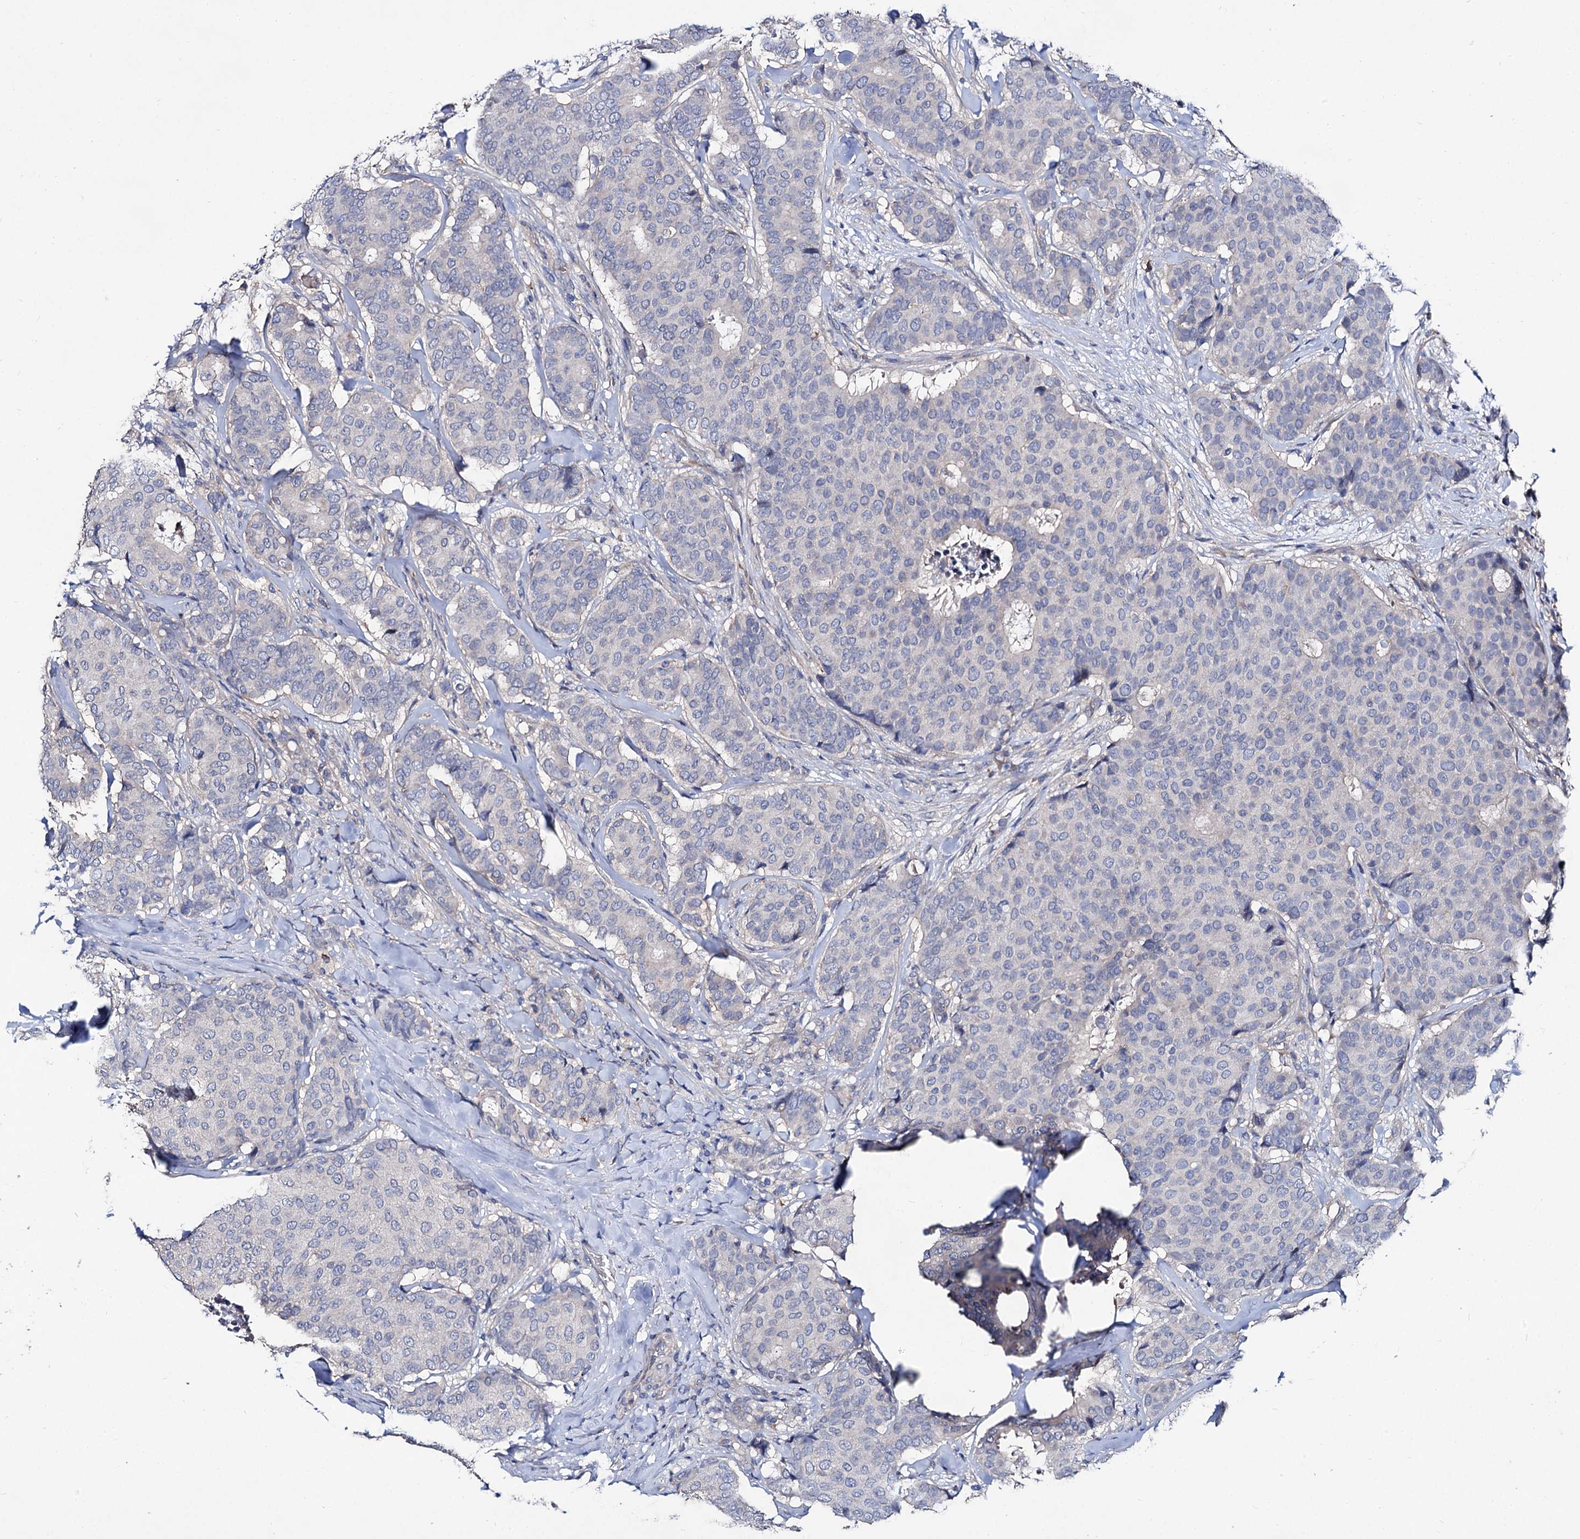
{"staining": {"intensity": "negative", "quantity": "none", "location": "none"}, "tissue": "breast cancer", "cell_type": "Tumor cells", "image_type": "cancer", "snomed": [{"axis": "morphology", "description": "Duct carcinoma"}, {"axis": "topography", "description": "Breast"}], "caption": "Immunohistochemical staining of human breast cancer (infiltrating ductal carcinoma) reveals no significant expression in tumor cells.", "gene": "HVCN1", "patient": {"sex": "female", "age": 75}}